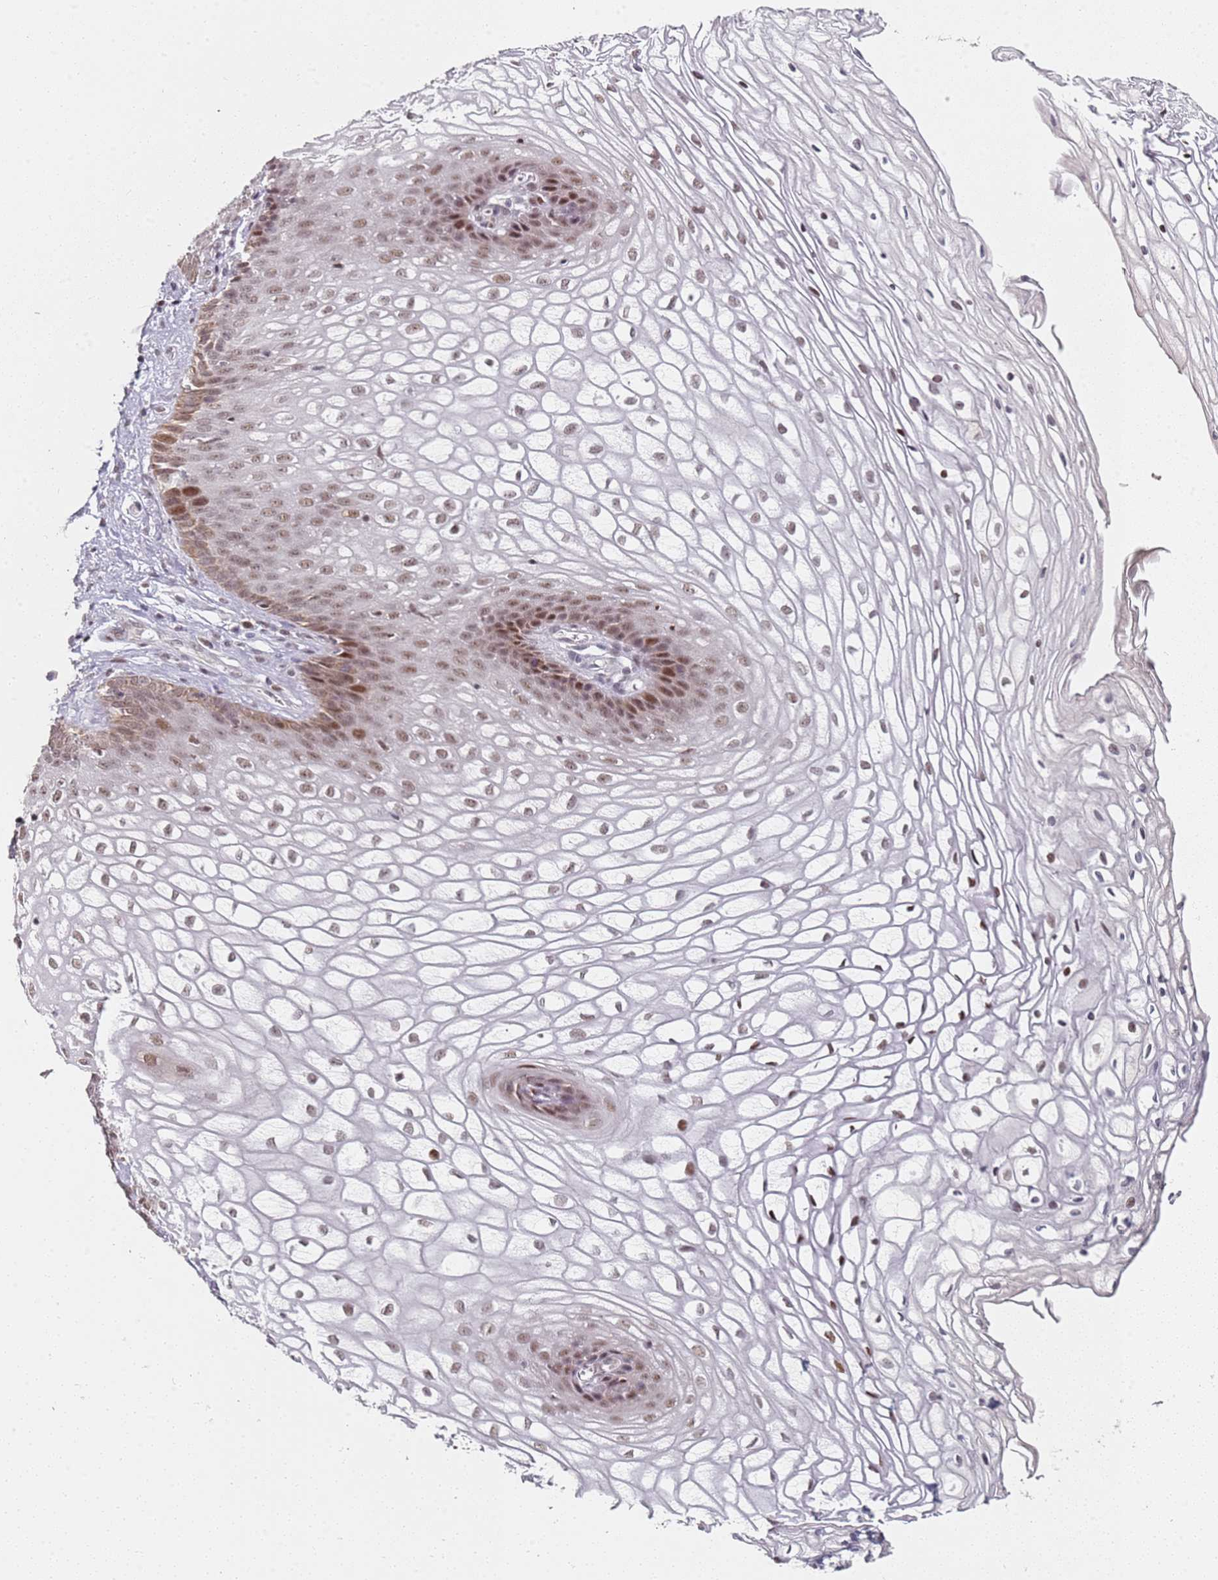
{"staining": {"intensity": "moderate", "quantity": ">75%", "location": "cytoplasmic/membranous,nuclear"}, "tissue": "vagina", "cell_type": "Squamous epithelial cells", "image_type": "normal", "snomed": [{"axis": "morphology", "description": "Normal tissue, NOS"}, {"axis": "topography", "description": "Vagina"}], "caption": "Immunohistochemical staining of unremarkable human vagina reveals moderate cytoplasmic/membranous,nuclear protein staining in approximately >75% of squamous epithelial cells.", "gene": "ATF6B", "patient": {"sex": "female", "age": 34}}